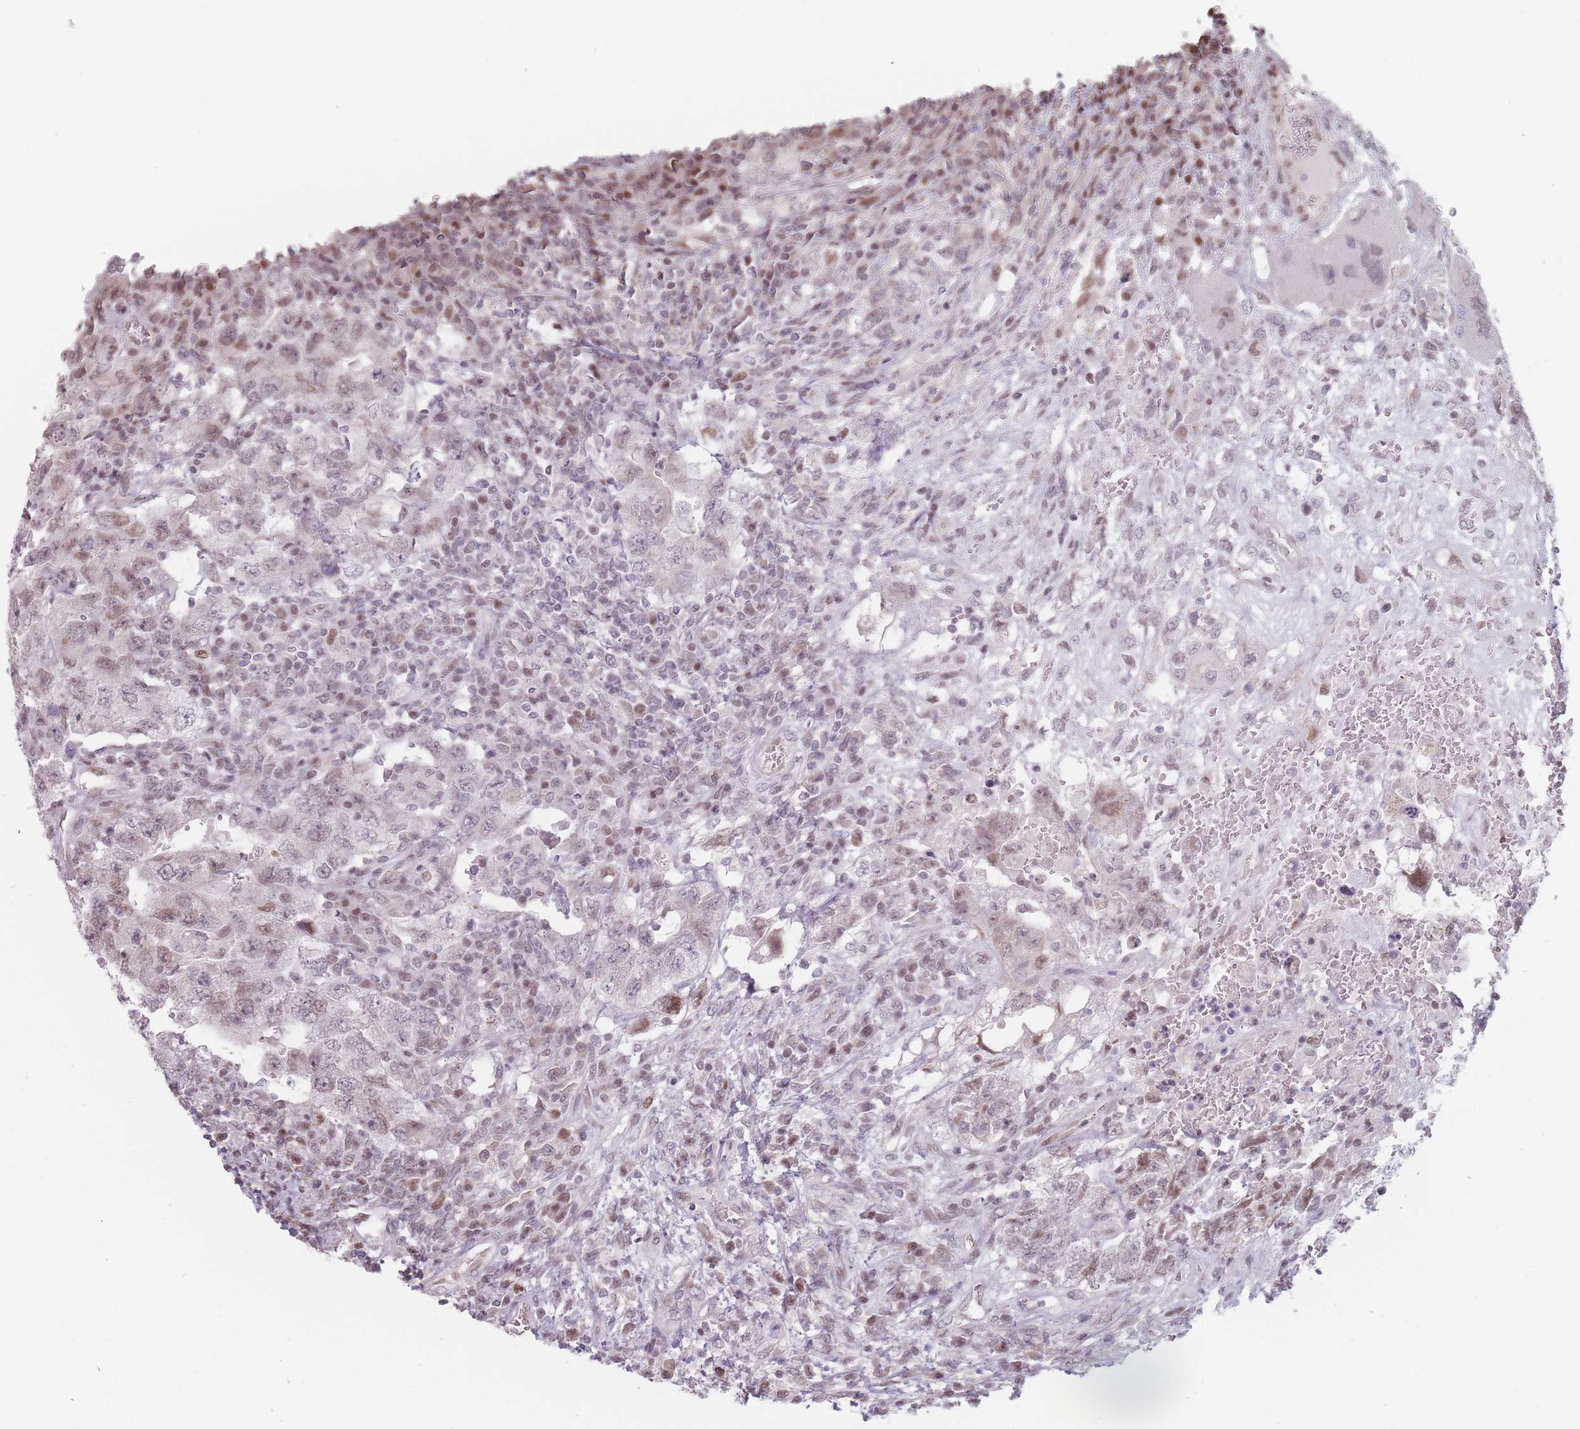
{"staining": {"intensity": "weak", "quantity": "<25%", "location": "nuclear"}, "tissue": "testis cancer", "cell_type": "Tumor cells", "image_type": "cancer", "snomed": [{"axis": "morphology", "description": "Carcinoma, Embryonal, NOS"}, {"axis": "topography", "description": "Testis"}], "caption": "Tumor cells show no significant protein positivity in testis cancer. The staining is performed using DAB brown chromogen with nuclei counter-stained in using hematoxylin.", "gene": "SH3BGRL2", "patient": {"sex": "male", "age": 26}}